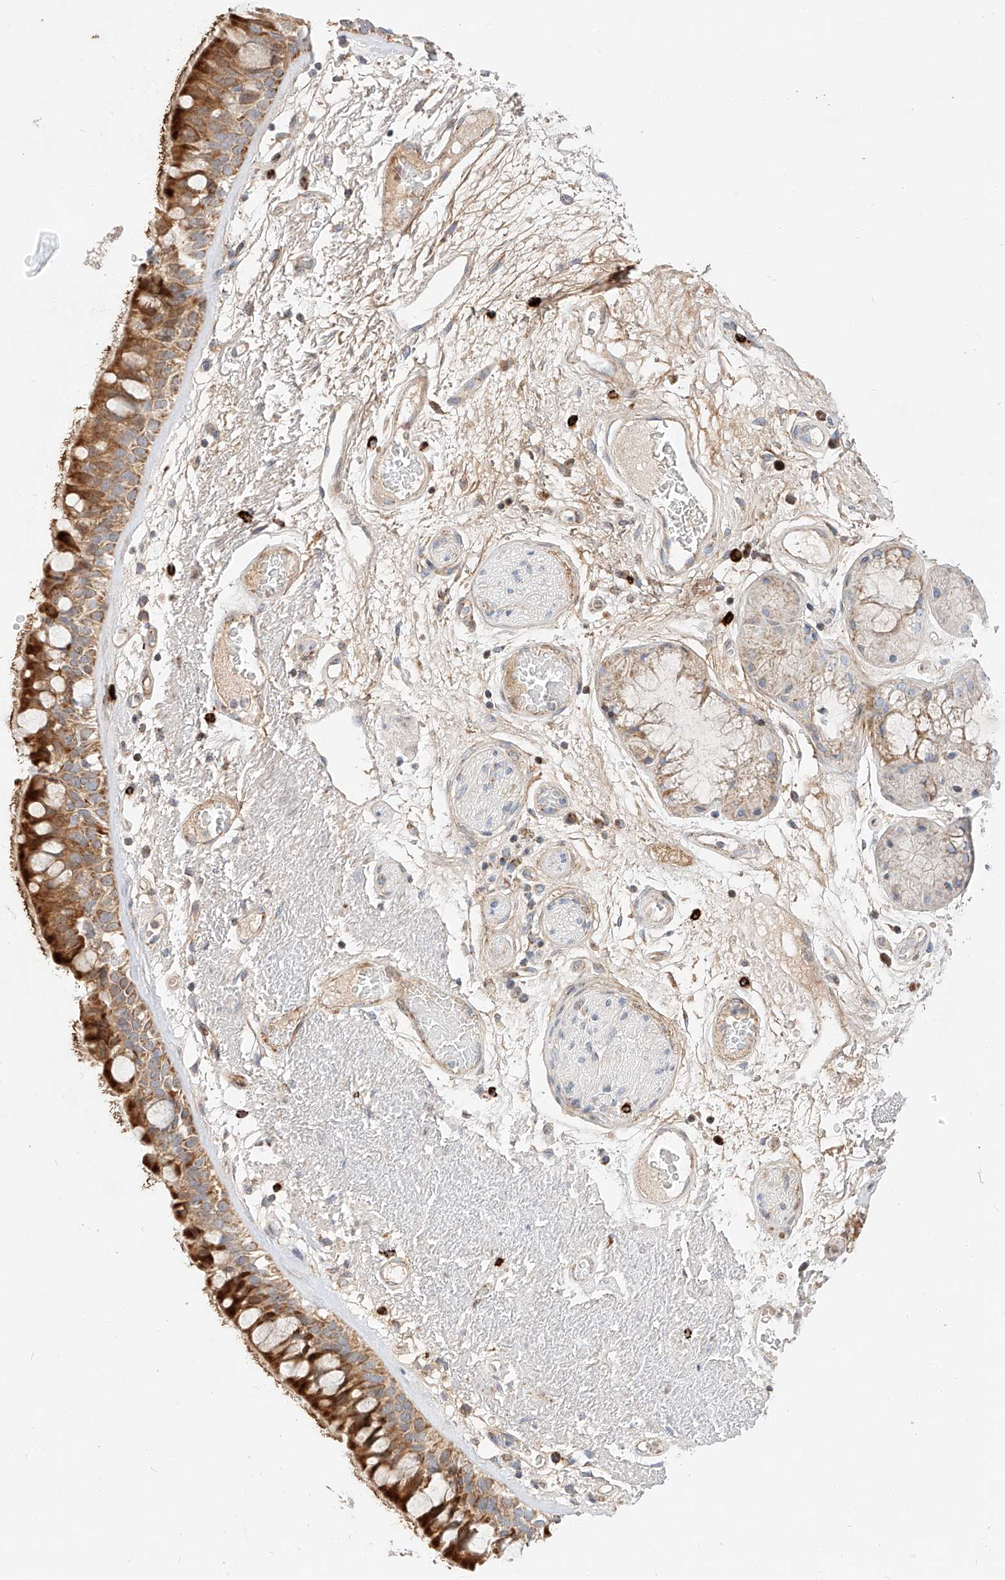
{"staining": {"intensity": "strong", "quantity": ">75%", "location": "cytoplasmic/membranous"}, "tissue": "bronchus", "cell_type": "Respiratory epithelial cells", "image_type": "normal", "snomed": [{"axis": "morphology", "description": "Normal tissue, NOS"}, {"axis": "morphology", "description": "Squamous cell carcinoma, NOS"}, {"axis": "topography", "description": "Lymph node"}, {"axis": "topography", "description": "Bronchus"}, {"axis": "topography", "description": "Lung"}], "caption": "Immunohistochemistry of normal bronchus shows high levels of strong cytoplasmic/membranous staining in about >75% of respiratory epithelial cells.", "gene": "OSGEPL1", "patient": {"sex": "male", "age": 66}}